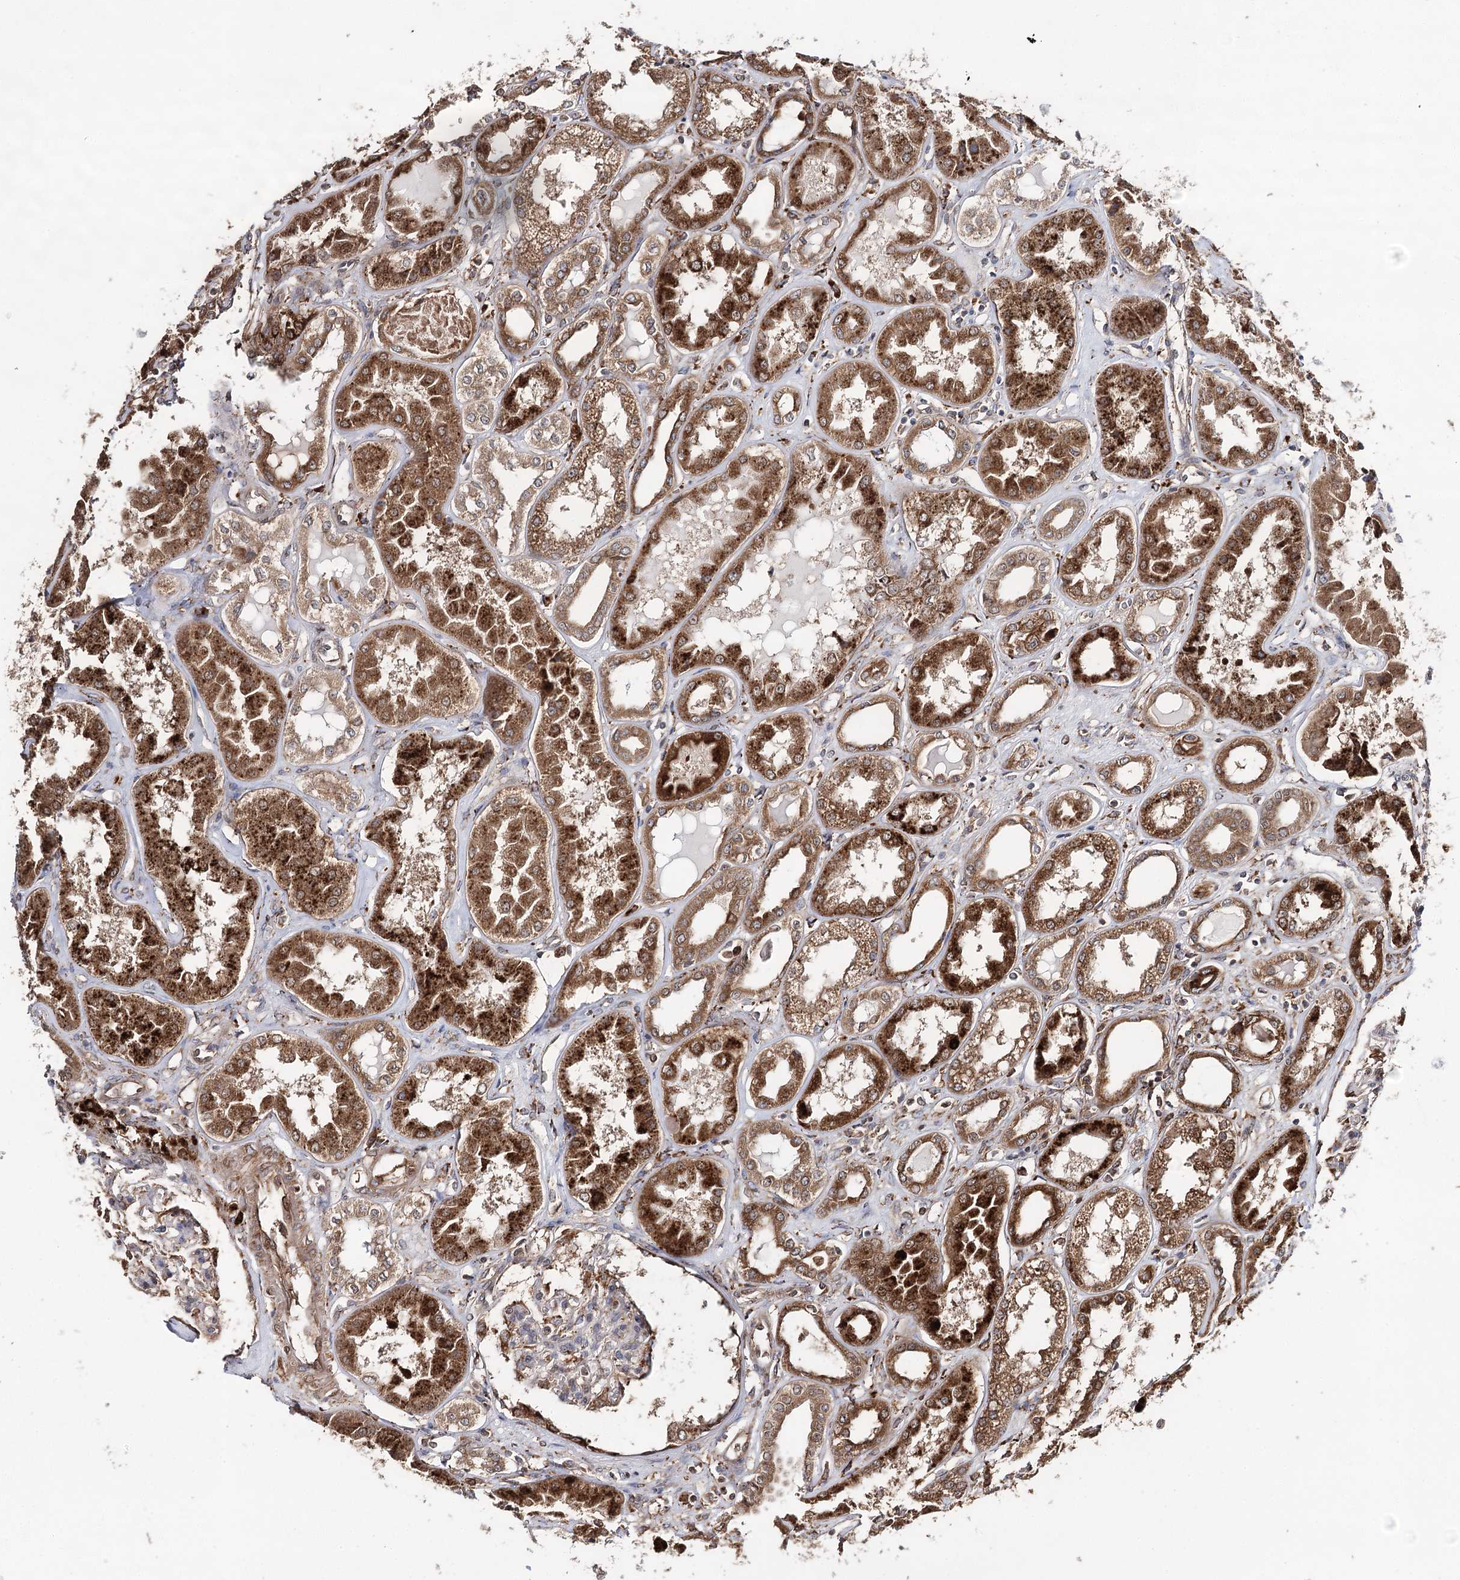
{"staining": {"intensity": "moderate", "quantity": ">75%", "location": "cytoplasmic/membranous"}, "tissue": "kidney", "cell_type": "Cells in glomeruli", "image_type": "normal", "snomed": [{"axis": "morphology", "description": "Normal tissue, NOS"}, {"axis": "topography", "description": "Kidney"}], "caption": "Brown immunohistochemical staining in normal human kidney reveals moderate cytoplasmic/membranous staining in approximately >75% of cells in glomeruli.", "gene": "DNAJB14", "patient": {"sex": "female", "age": 56}}